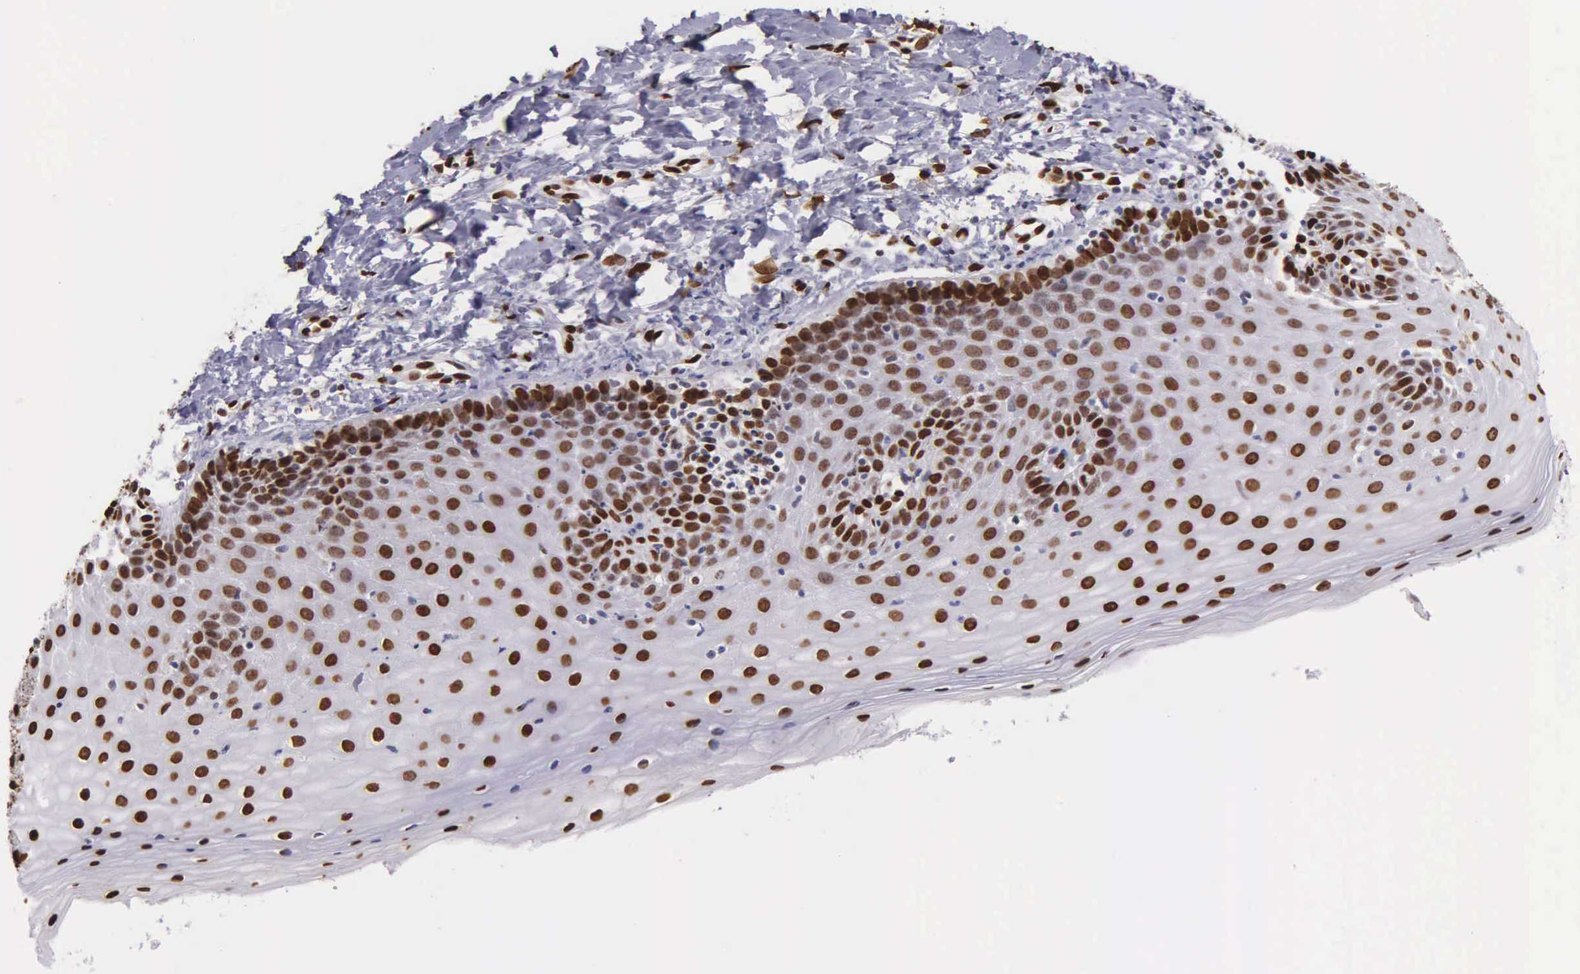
{"staining": {"intensity": "strong", "quantity": ">75%", "location": "nuclear"}, "tissue": "cervix", "cell_type": "Glandular cells", "image_type": "normal", "snomed": [{"axis": "morphology", "description": "Normal tissue, NOS"}, {"axis": "topography", "description": "Cervix"}], "caption": "Immunohistochemical staining of unremarkable human cervix exhibits high levels of strong nuclear expression in approximately >75% of glandular cells.", "gene": "H1", "patient": {"sex": "female", "age": 53}}